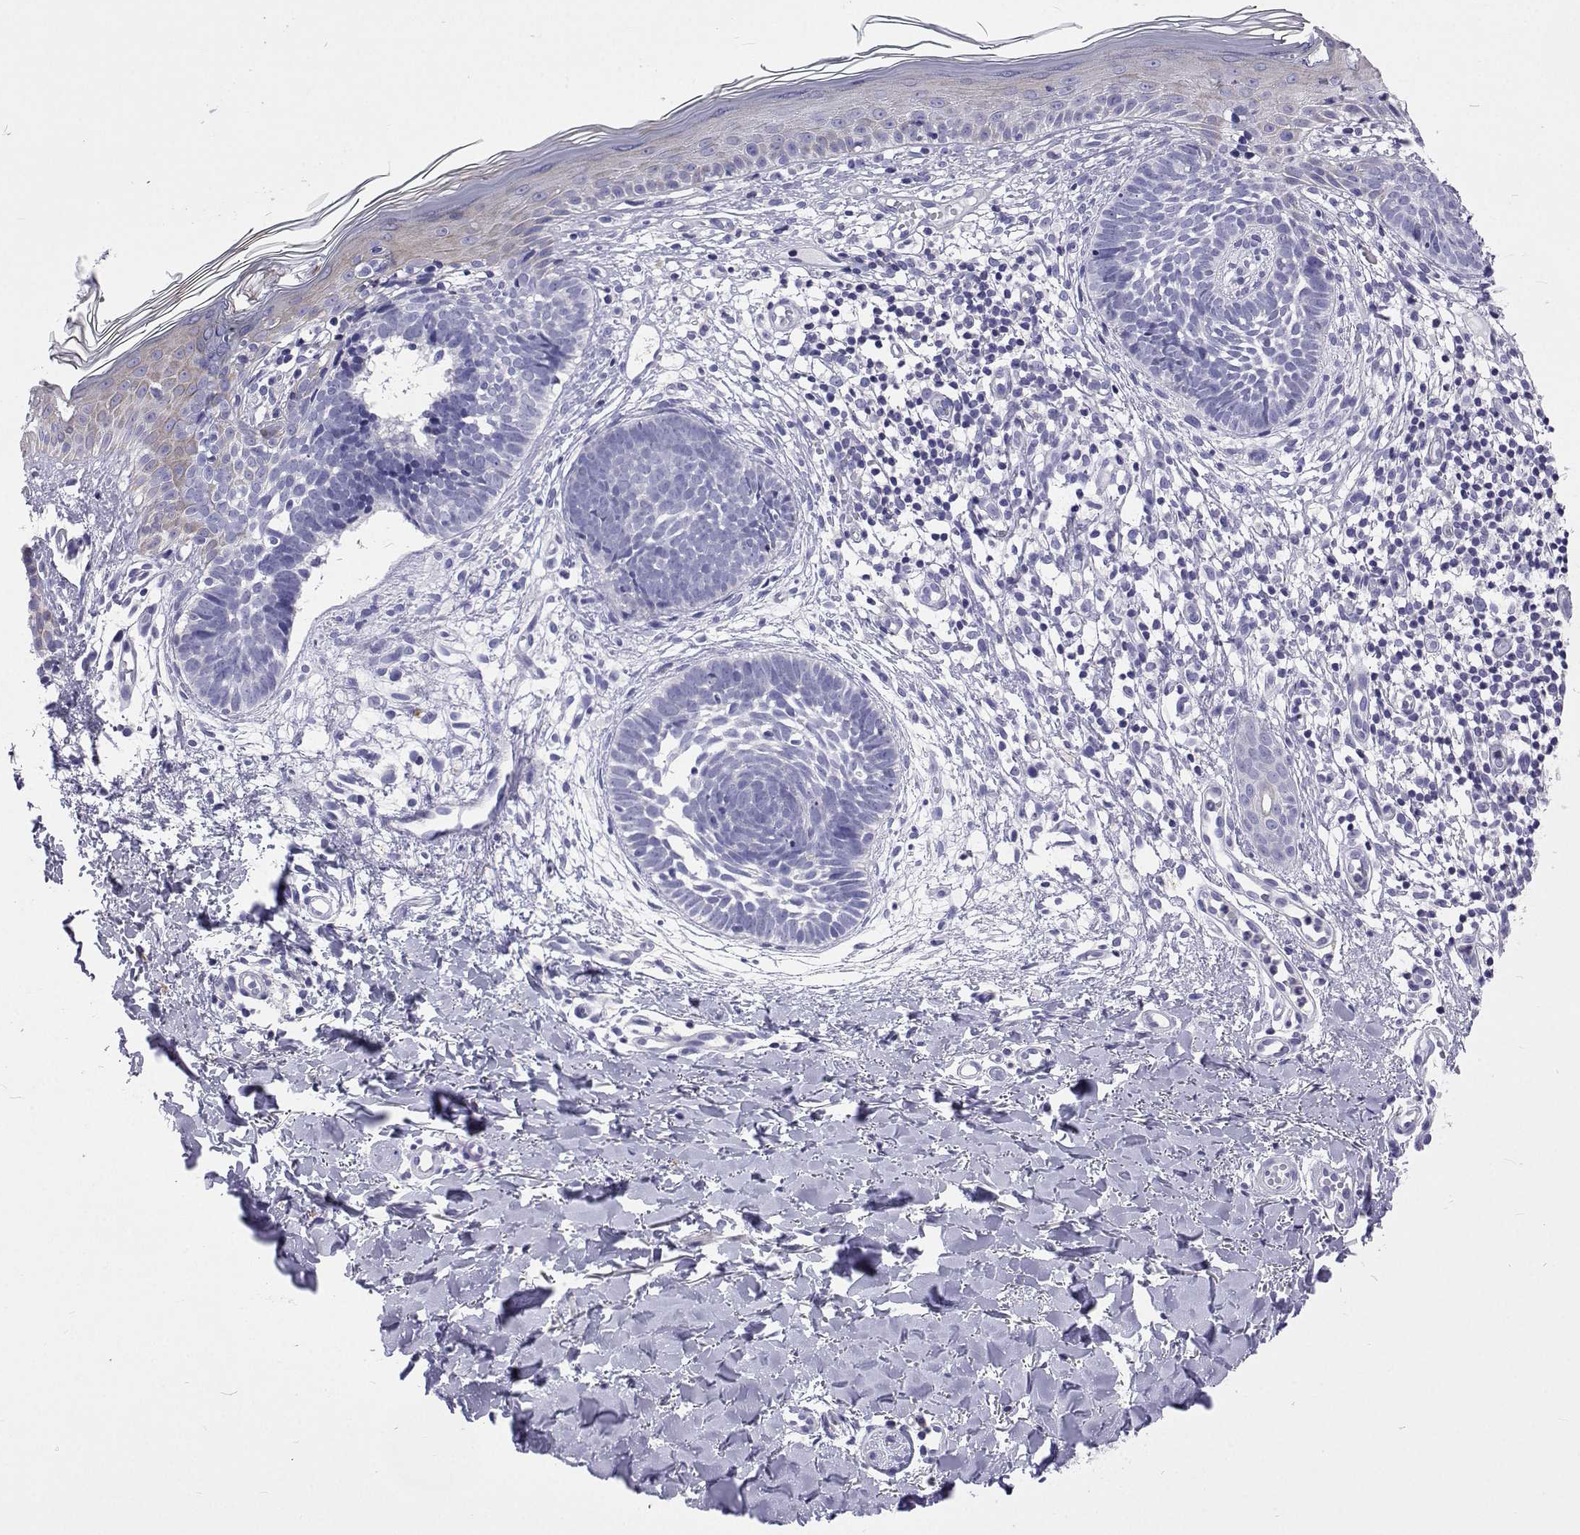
{"staining": {"intensity": "negative", "quantity": "none", "location": "none"}, "tissue": "skin cancer", "cell_type": "Tumor cells", "image_type": "cancer", "snomed": [{"axis": "morphology", "description": "Basal cell carcinoma"}, {"axis": "topography", "description": "Skin"}], "caption": "High magnification brightfield microscopy of skin basal cell carcinoma stained with DAB (brown) and counterstained with hematoxylin (blue): tumor cells show no significant staining.", "gene": "UMODL1", "patient": {"sex": "female", "age": 51}}